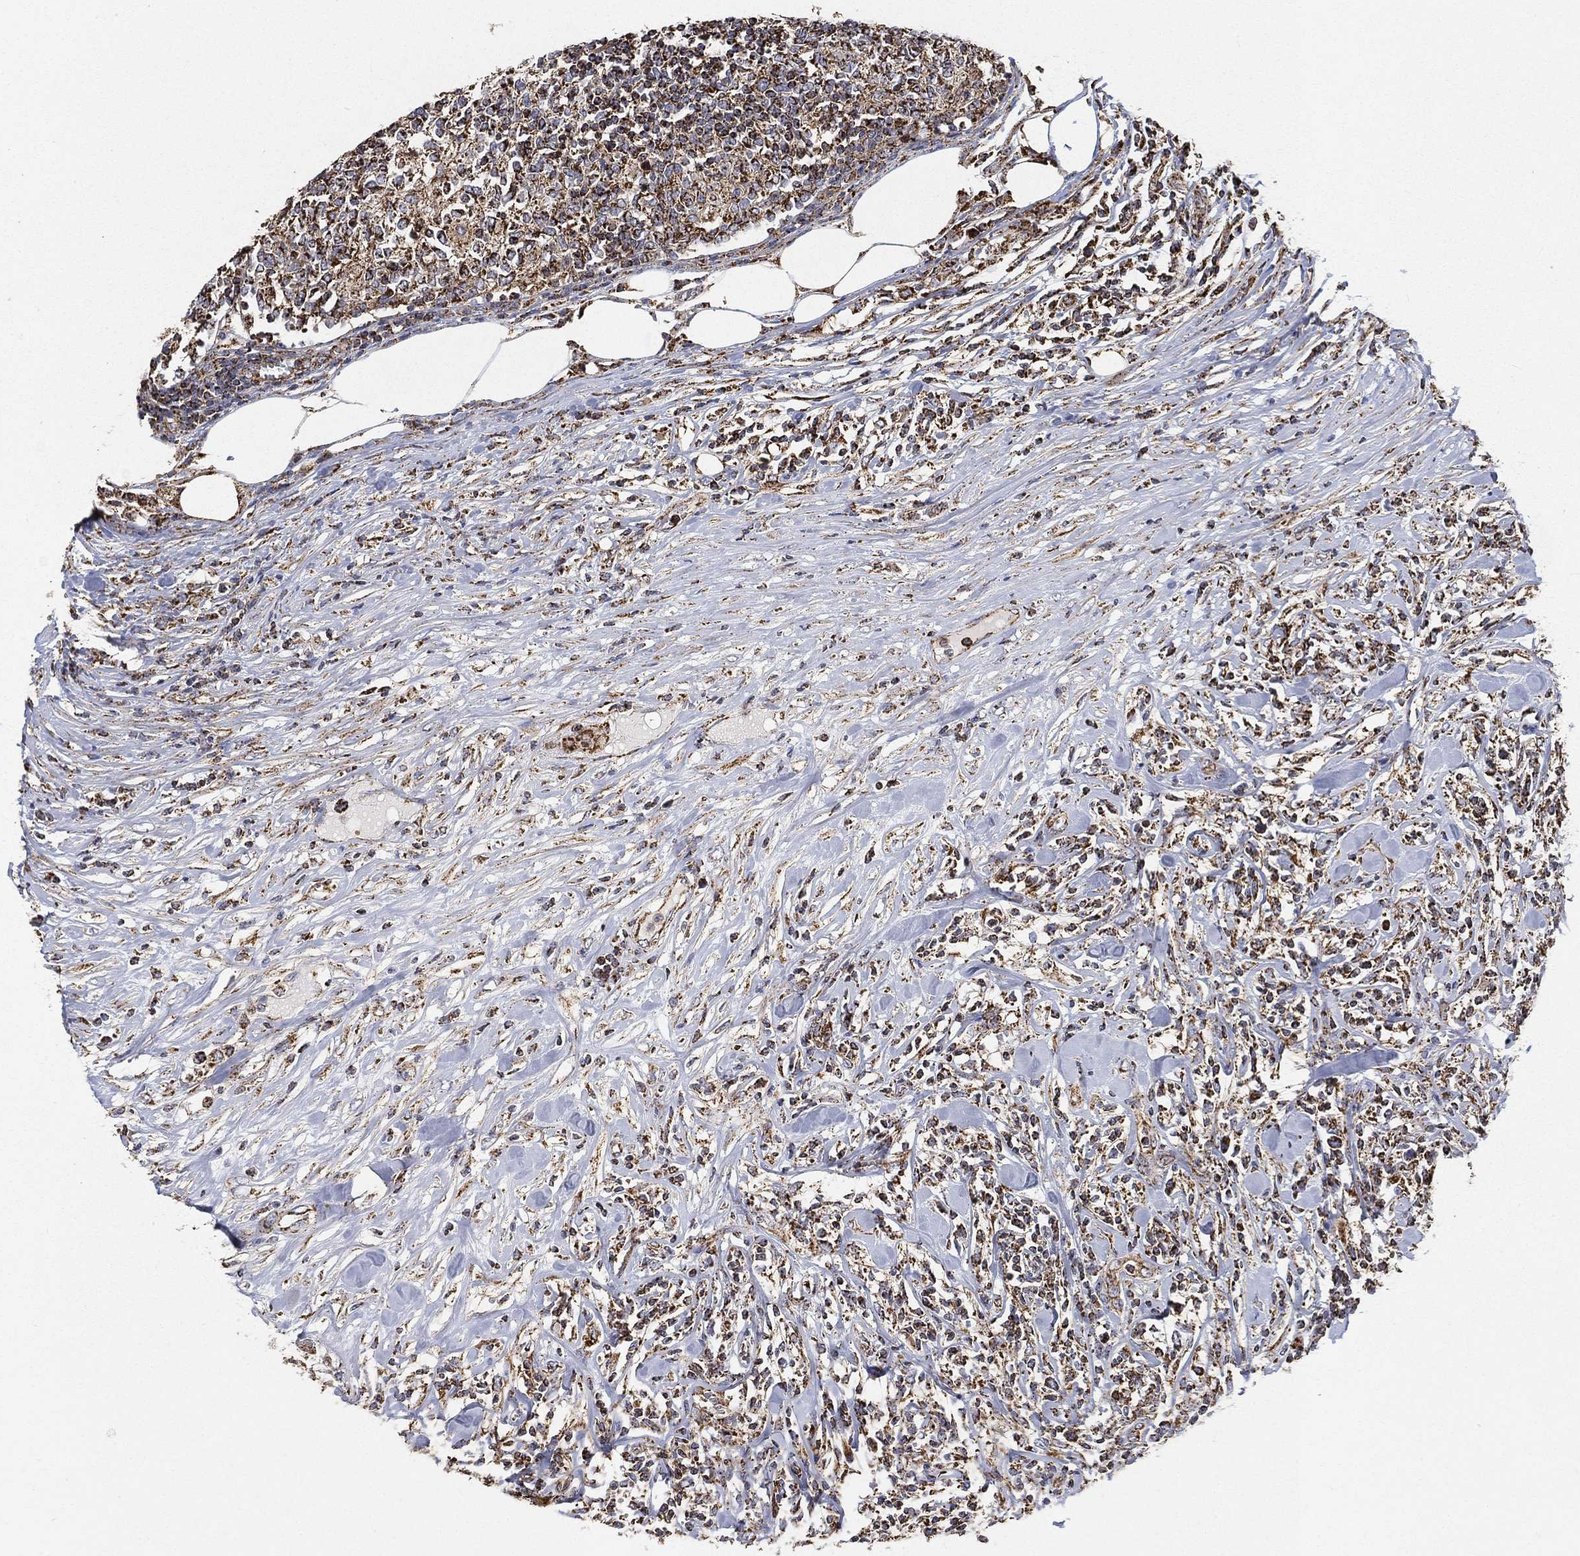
{"staining": {"intensity": "strong", "quantity": ">75%", "location": "cytoplasmic/membranous"}, "tissue": "lymphoma", "cell_type": "Tumor cells", "image_type": "cancer", "snomed": [{"axis": "morphology", "description": "Malignant lymphoma, non-Hodgkin's type, High grade"}, {"axis": "topography", "description": "Lymph node"}], "caption": "Approximately >75% of tumor cells in high-grade malignant lymphoma, non-Hodgkin's type show strong cytoplasmic/membranous protein expression as visualized by brown immunohistochemical staining.", "gene": "SLC38A7", "patient": {"sex": "female", "age": 84}}